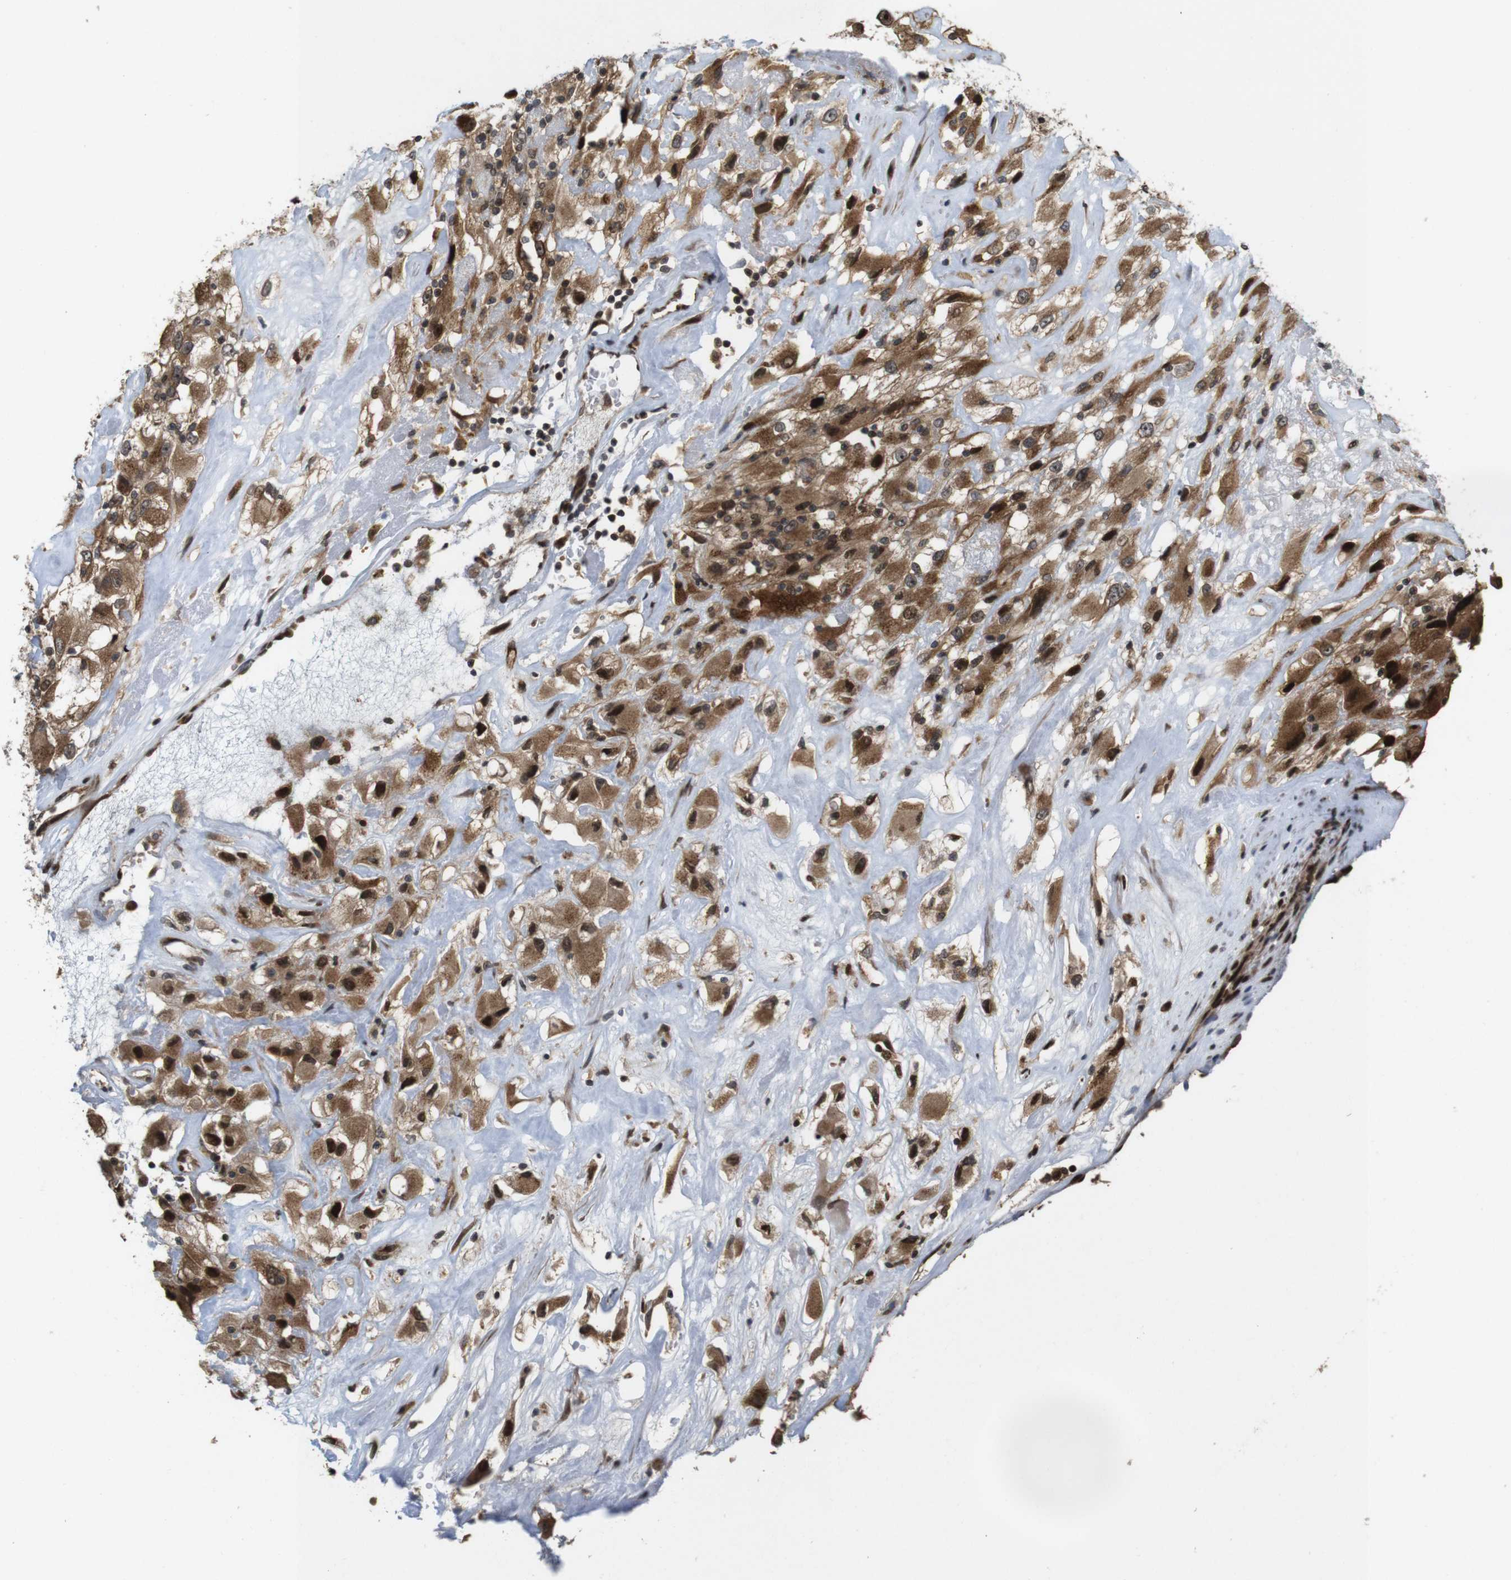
{"staining": {"intensity": "moderate", "quantity": ">75%", "location": "cytoplasmic/membranous,nuclear"}, "tissue": "renal cancer", "cell_type": "Tumor cells", "image_type": "cancer", "snomed": [{"axis": "morphology", "description": "Adenocarcinoma, NOS"}, {"axis": "topography", "description": "Kidney"}], "caption": "Adenocarcinoma (renal) stained for a protein (brown) reveals moderate cytoplasmic/membranous and nuclear positive expression in approximately >75% of tumor cells.", "gene": "EFCAB14", "patient": {"sex": "female", "age": 52}}